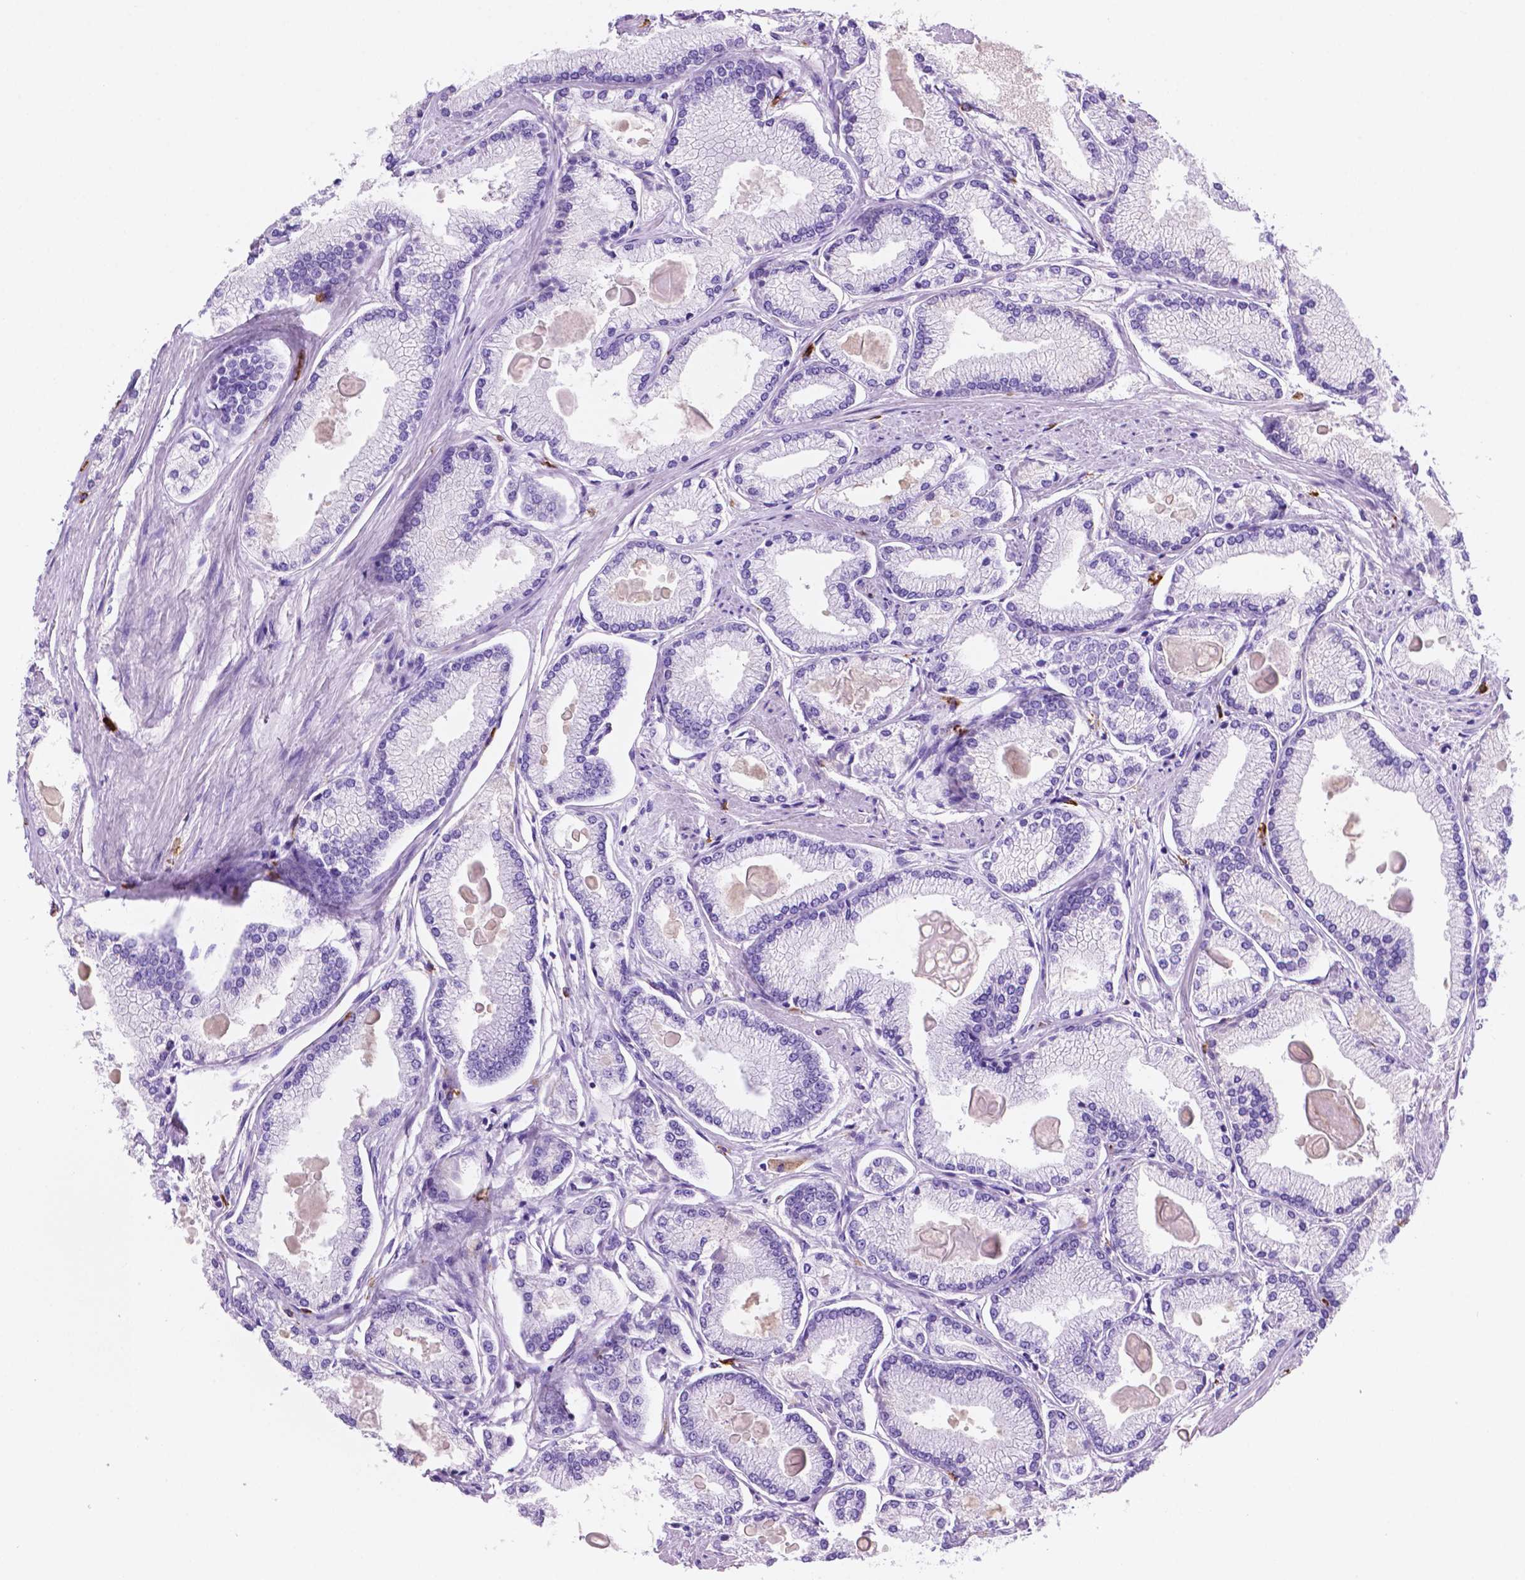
{"staining": {"intensity": "negative", "quantity": "none", "location": "none"}, "tissue": "prostate cancer", "cell_type": "Tumor cells", "image_type": "cancer", "snomed": [{"axis": "morphology", "description": "Adenocarcinoma, High grade"}, {"axis": "topography", "description": "Prostate"}], "caption": "Protein analysis of prostate cancer reveals no significant positivity in tumor cells.", "gene": "FOXB2", "patient": {"sex": "male", "age": 68}}